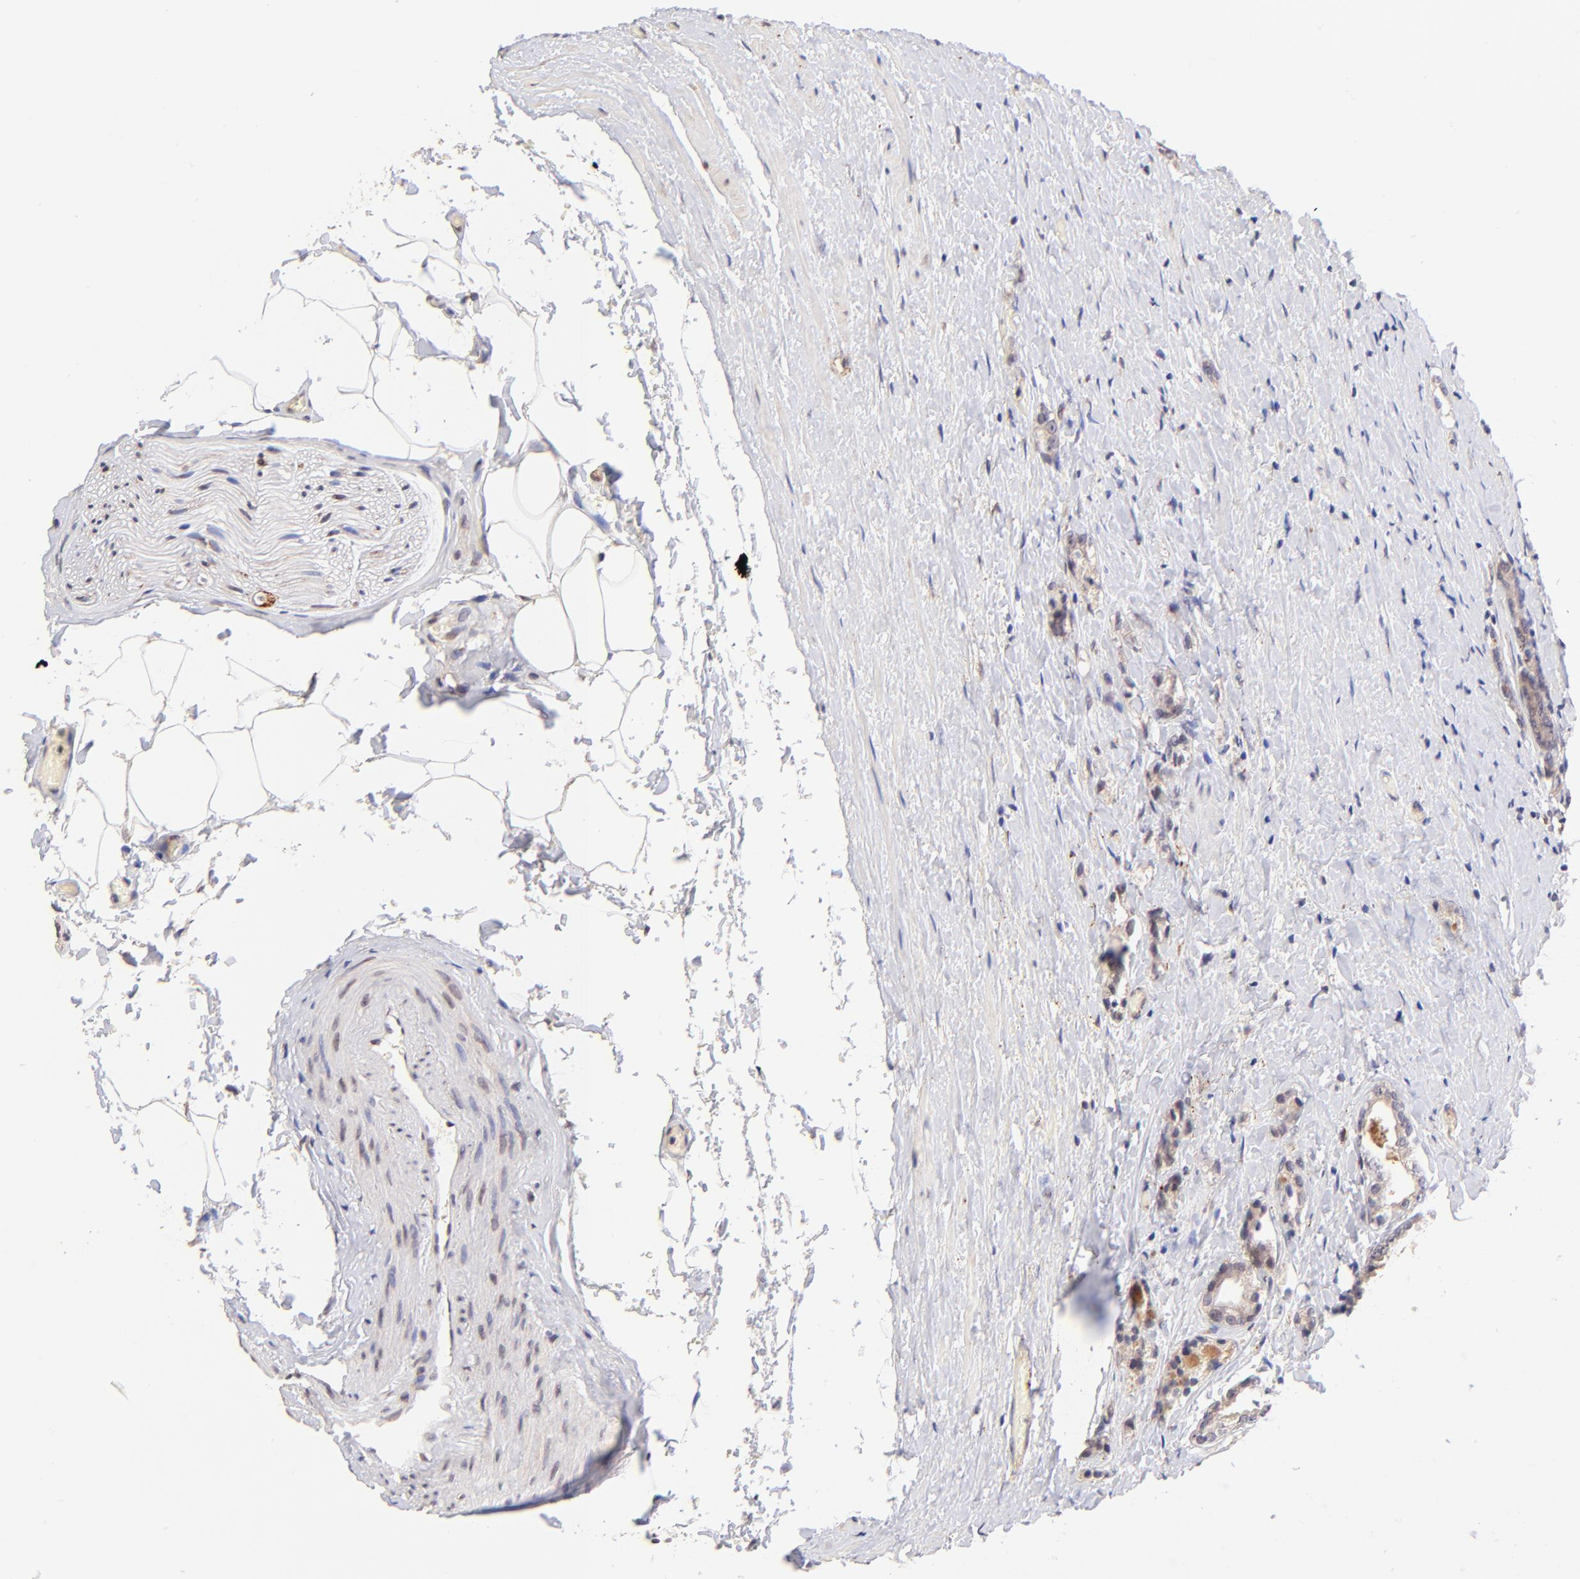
{"staining": {"intensity": "weak", "quantity": "25%-75%", "location": "cytoplasmic/membranous"}, "tissue": "prostate cancer", "cell_type": "Tumor cells", "image_type": "cancer", "snomed": [{"axis": "morphology", "description": "Adenocarcinoma, Medium grade"}, {"axis": "topography", "description": "Prostate"}], "caption": "This is a photomicrograph of IHC staining of prostate cancer (medium-grade adenocarcinoma), which shows weak positivity in the cytoplasmic/membranous of tumor cells.", "gene": "SPARC", "patient": {"sex": "male", "age": 59}}